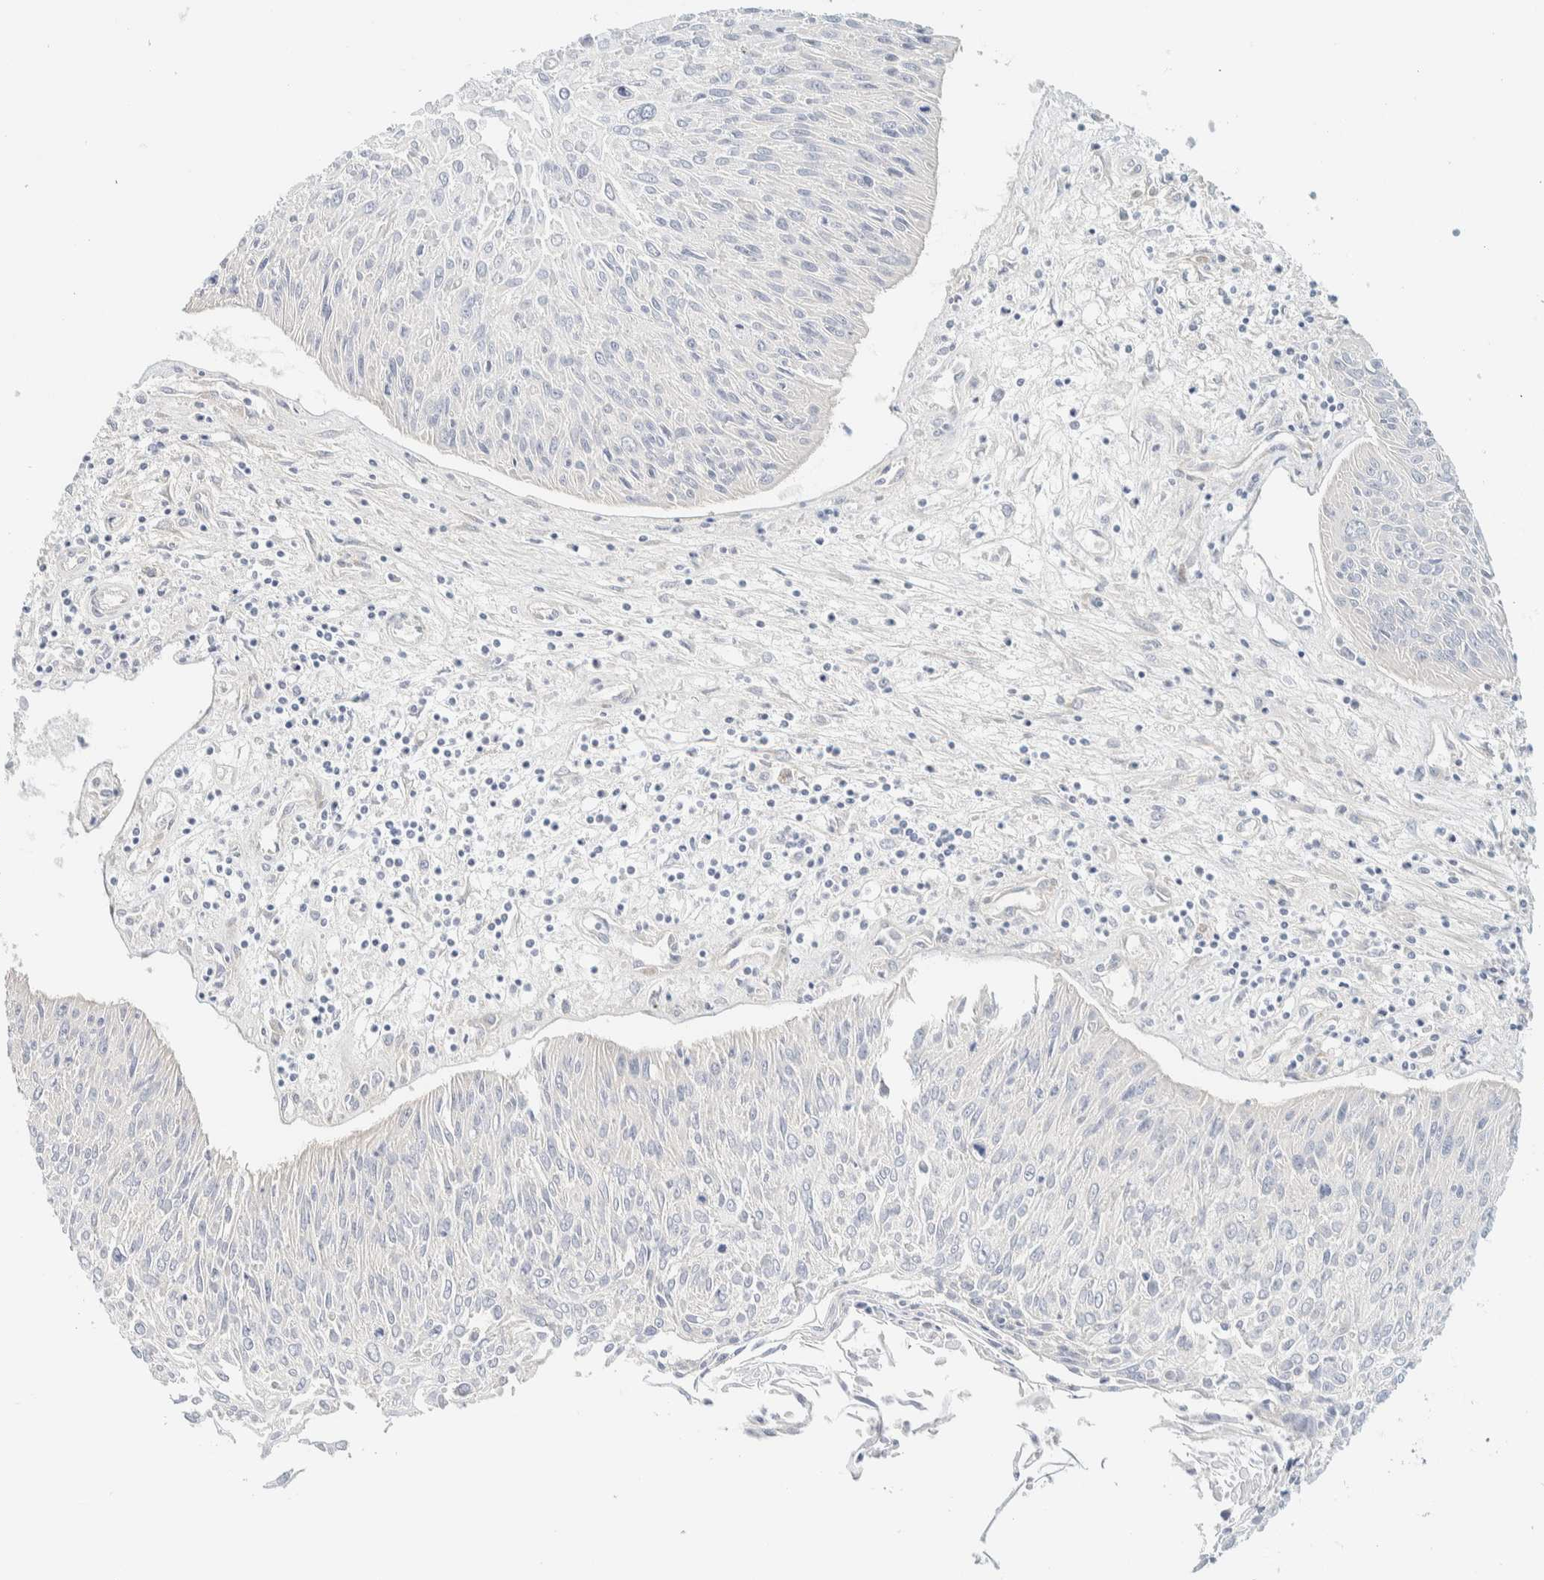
{"staining": {"intensity": "negative", "quantity": "none", "location": "none"}, "tissue": "cervical cancer", "cell_type": "Tumor cells", "image_type": "cancer", "snomed": [{"axis": "morphology", "description": "Squamous cell carcinoma, NOS"}, {"axis": "topography", "description": "Cervix"}], "caption": "Immunohistochemical staining of human cervical cancer displays no significant staining in tumor cells.", "gene": "SPNS3", "patient": {"sex": "female", "age": 51}}